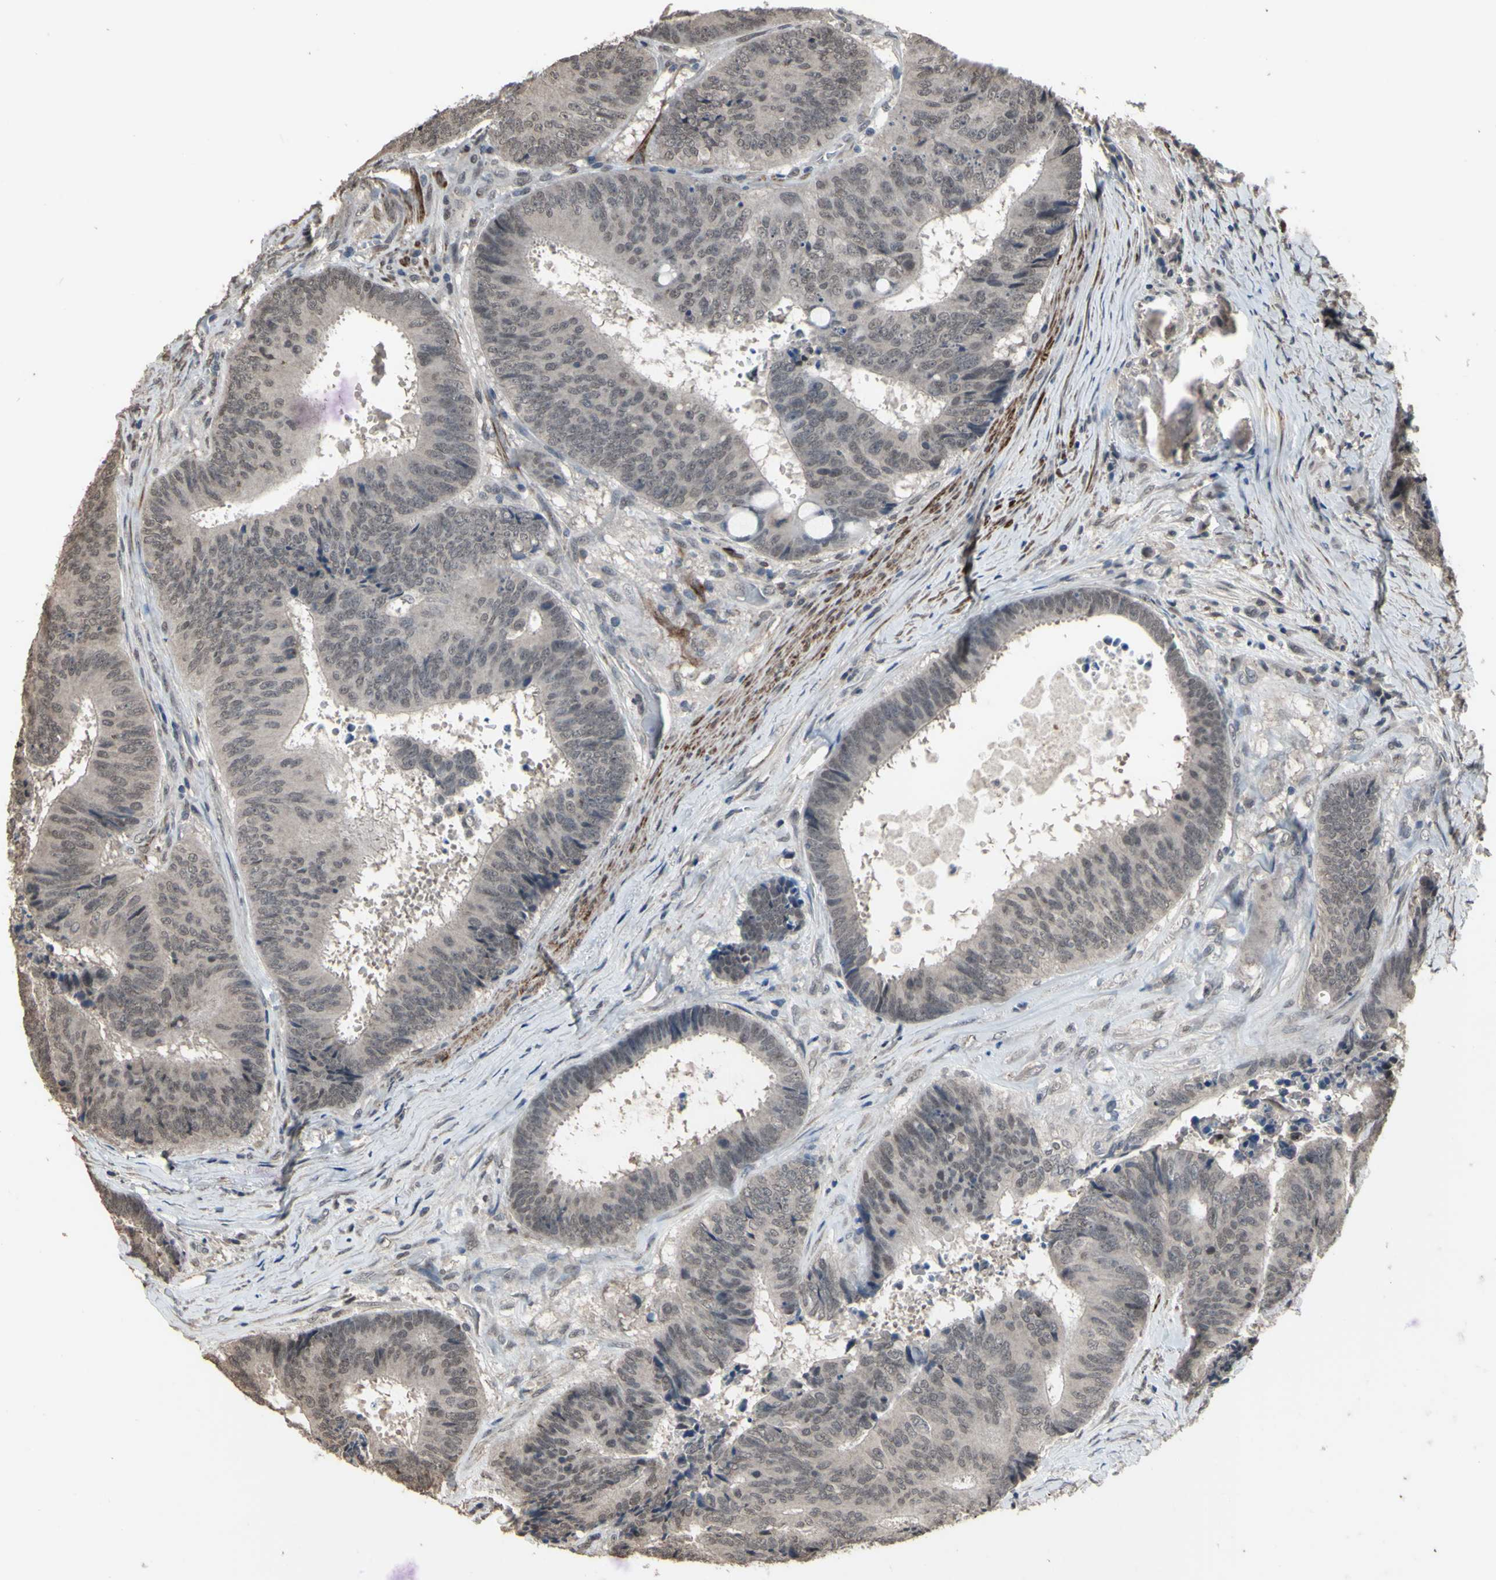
{"staining": {"intensity": "weak", "quantity": "<25%", "location": "nuclear"}, "tissue": "colorectal cancer", "cell_type": "Tumor cells", "image_type": "cancer", "snomed": [{"axis": "morphology", "description": "Adenocarcinoma, NOS"}, {"axis": "topography", "description": "Rectum"}], "caption": "DAB immunohistochemical staining of adenocarcinoma (colorectal) displays no significant staining in tumor cells. The staining is performed using DAB brown chromogen with nuclei counter-stained in using hematoxylin.", "gene": "ZNF174", "patient": {"sex": "male", "age": 72}}